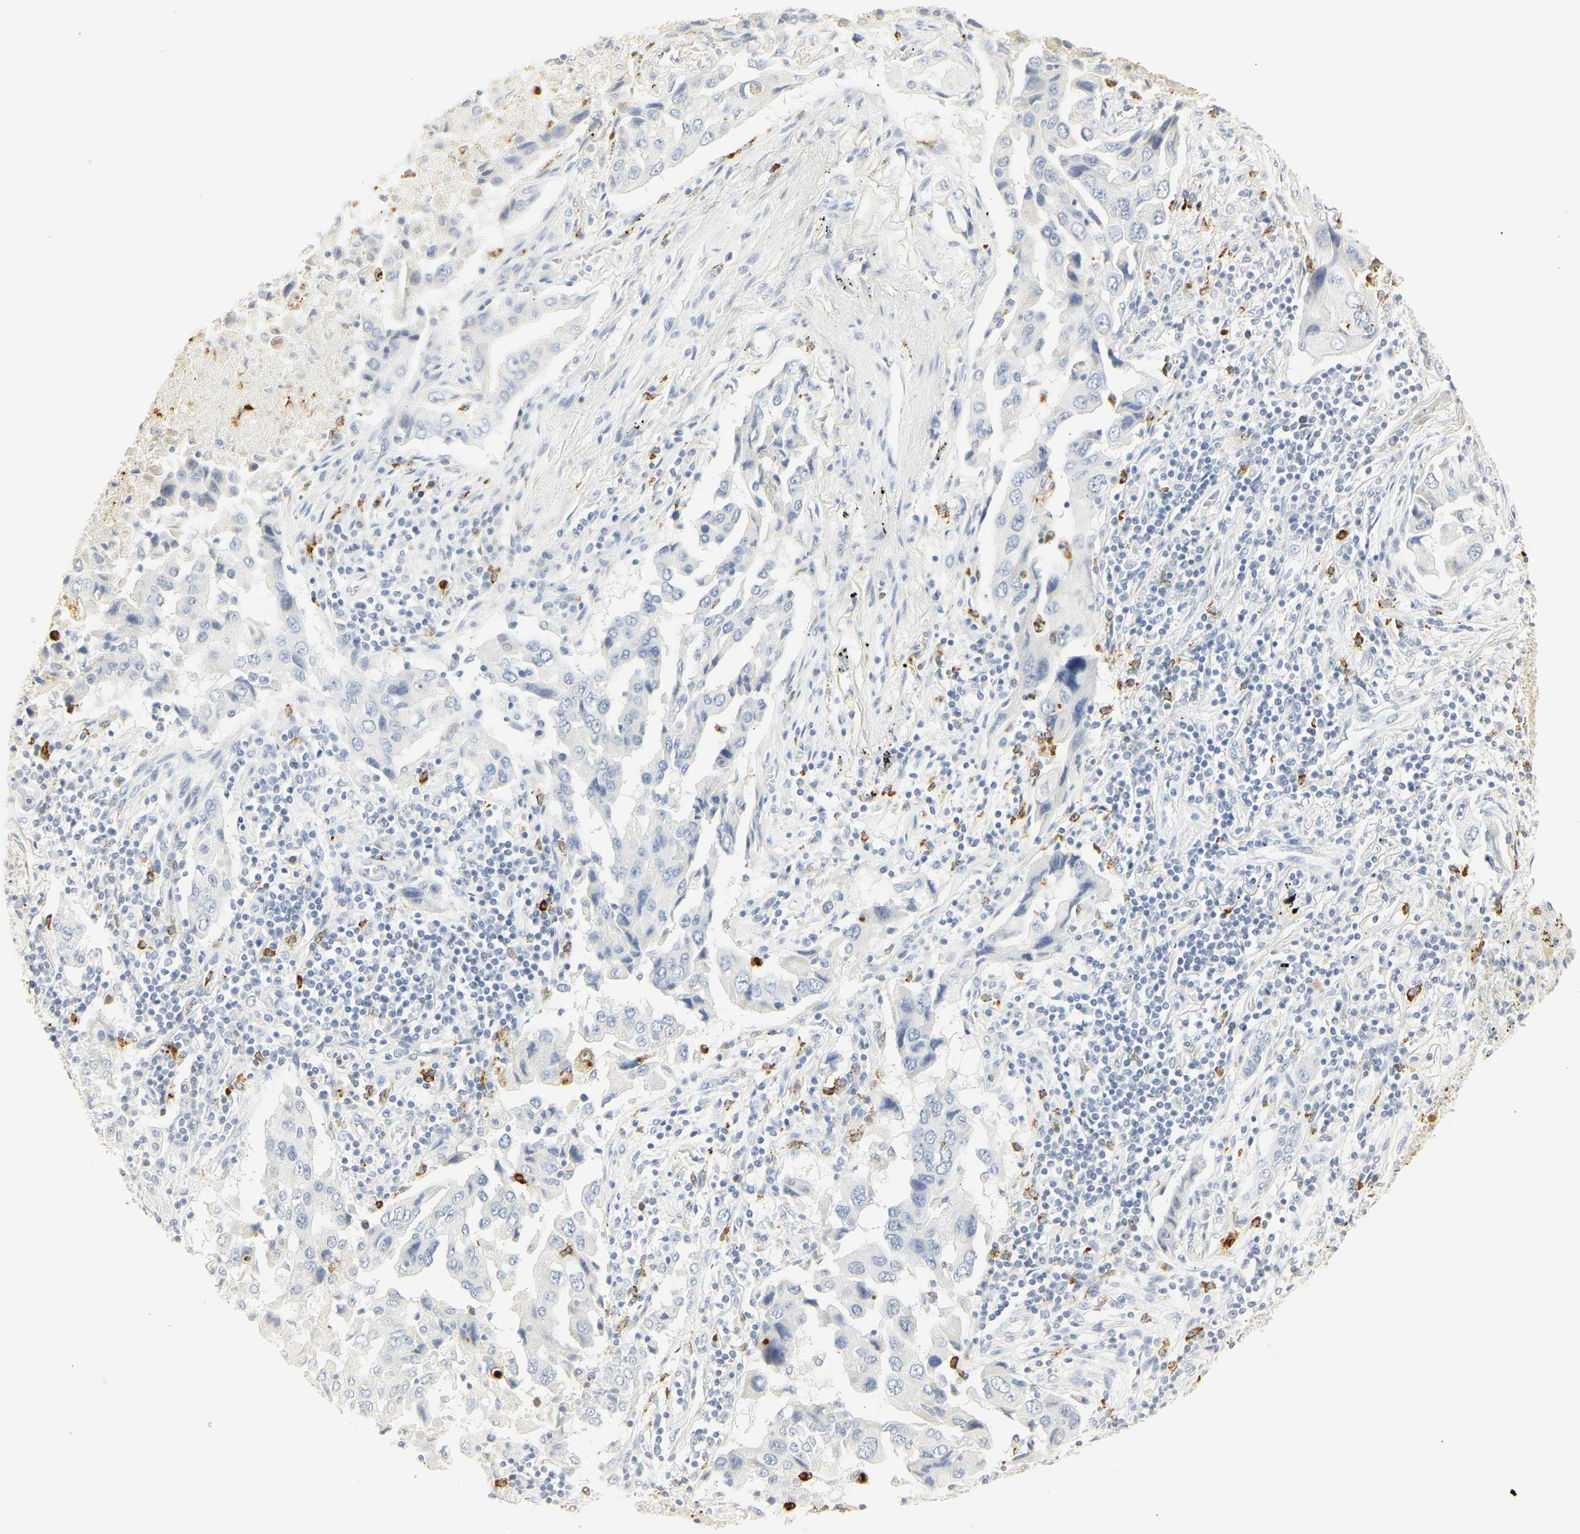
{"staining": {"intensity": "negative", "quantity": "none", "location": "none"}, "tissue": "lung cancer", "cell_type": "Tumor cells", "image_type": "cancer", "snomed": [{"axis": "morphology", "description": "Adenocarcinoma, NOS"}, {"axis": "topography", "description": "Lung"}], "caption": "Photomicrograph shows no protein expression in tumor cells of lung adenocarcinoma tissue. The staining is performed using DAB brown chromogen with nuclei counter-stained in using hematoxylin.", "gene": "MPO", "patient": {"sex": "female", "age": 65}}